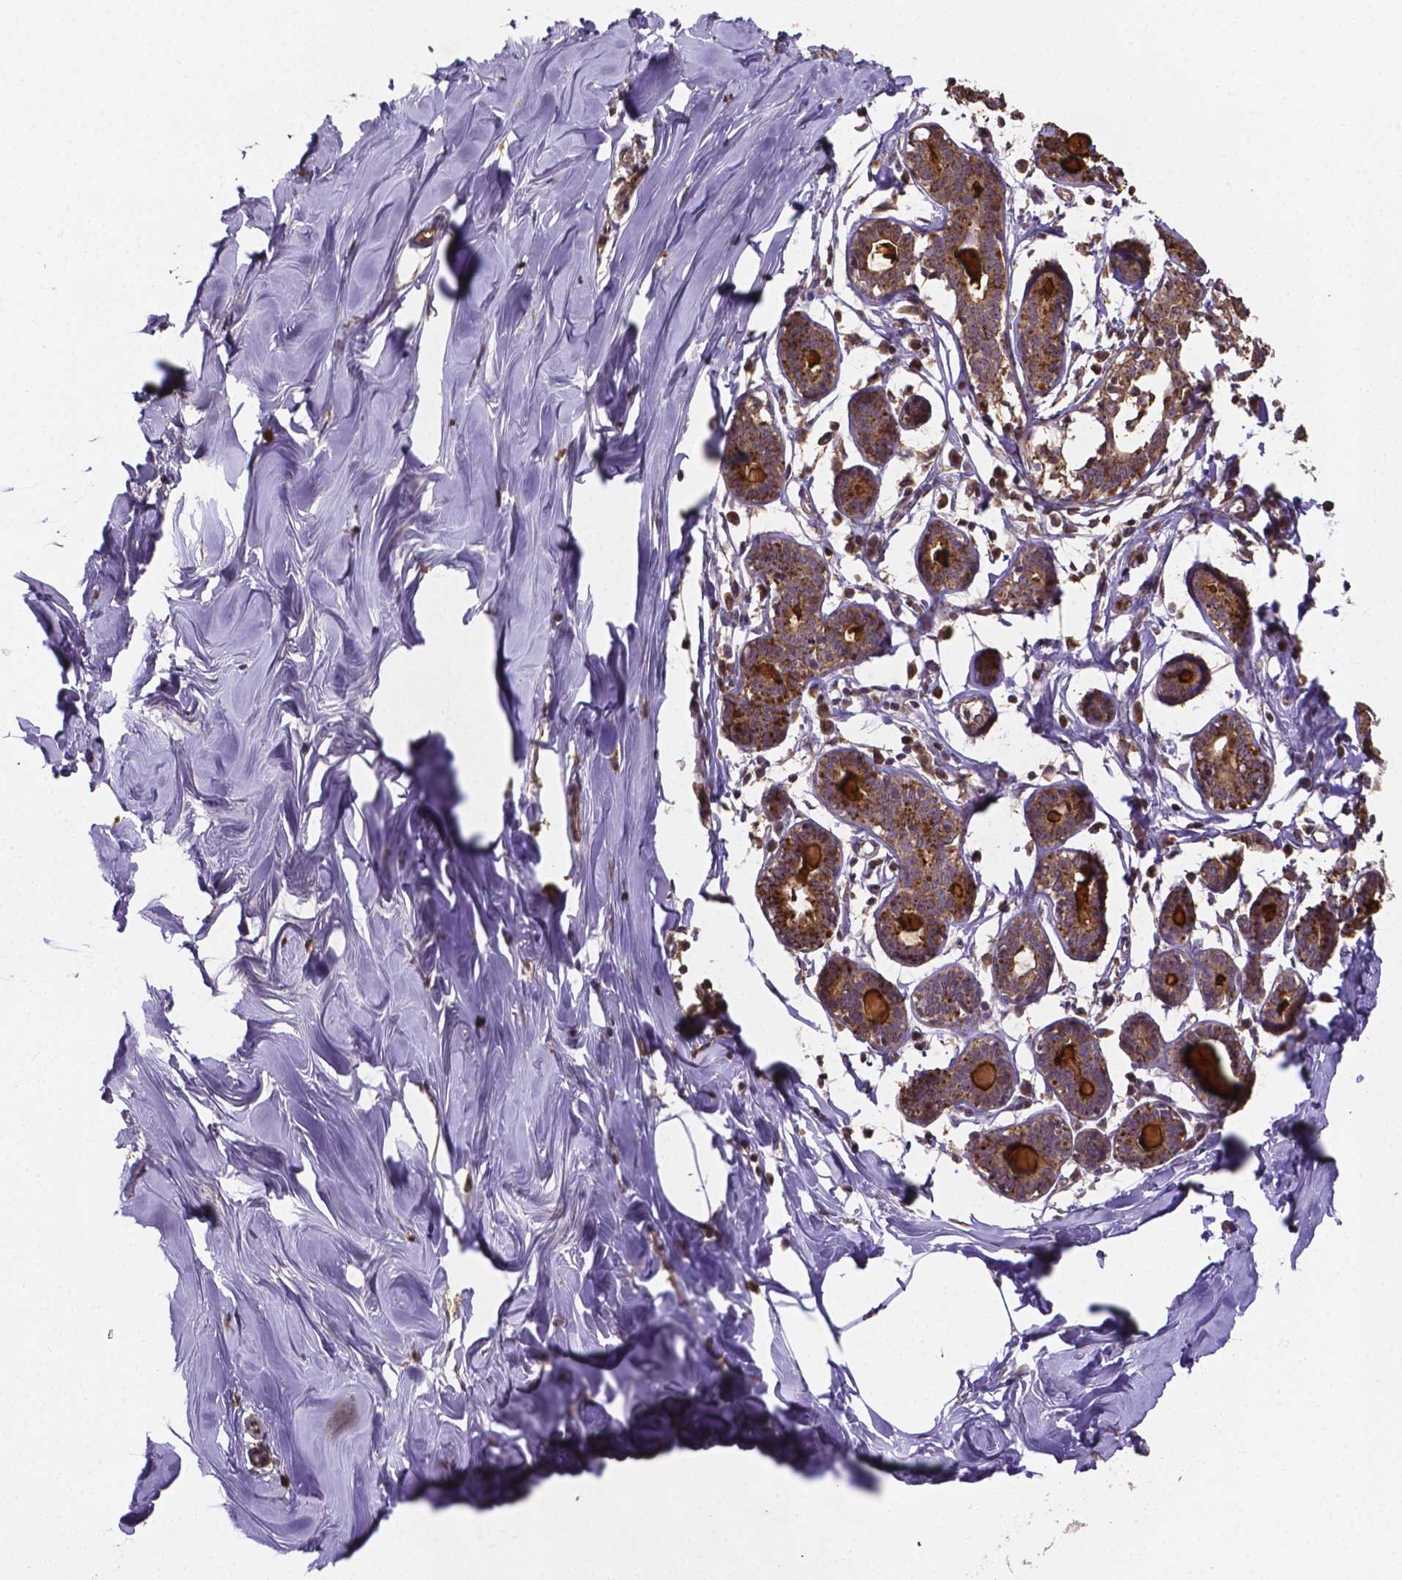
{"staining": {"intensity": "negative", "quantity": "none", "location": "none"}, "tissue": "breast", "cell_type": "Adipocytes", "image_type": "normal", "snomed": [{"axis": "morphology", "description": "Normal tissue, NOS"}, {"axis": "topography", "description": "Breast"}], "caption": "DAB immunohistochemical staining of normal breast exhibits no significant positivity in adipocytes.", "gene": "RNF123", "patient": {"sex": "female", "age": 27}}